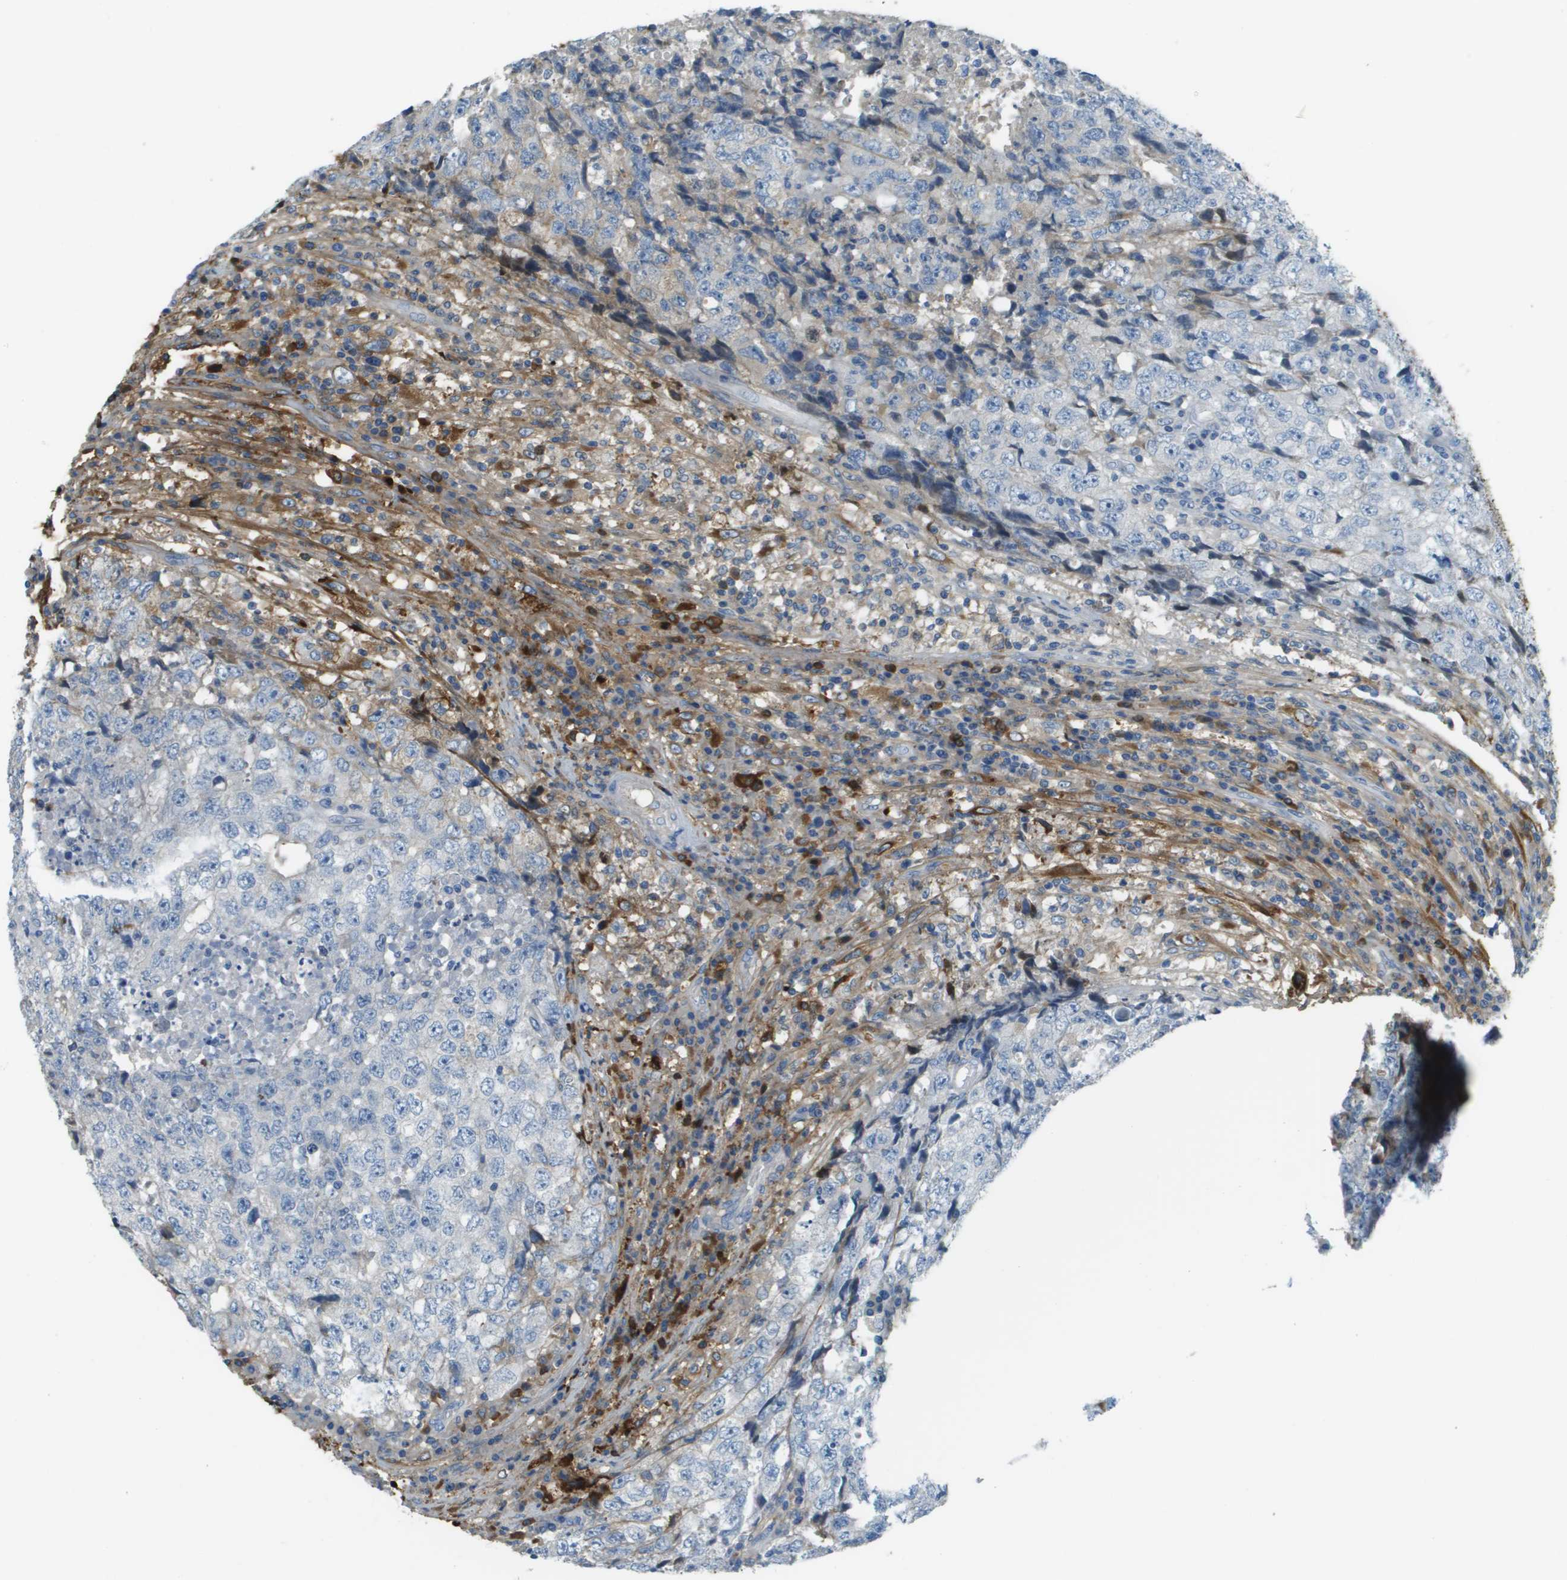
{"staining": {"intensity": "negative", "quantity": "none", "location": "none"}, "tissue": "testis cancer", "cell_type": "Tumor cells", "image_type": "cancer", "snomed": [{"axis": "morphology", "description": "Necrosis, NOS"}, {"axis": "morphology", "description": "Carcinoma, Embryonal, NOS"}, {"axis": "topography", "description": "Testis"}], "caption": "High power microscopy photomicrograph of an immunohistochemistry (IHC) micrograph of testis cancer, revealing no significant positivity in tumor cells. (DAB immunohistochemistry (IHC), high magnification).", "gene": "DCN", "patient": {"sex": "male", "age": 19}}